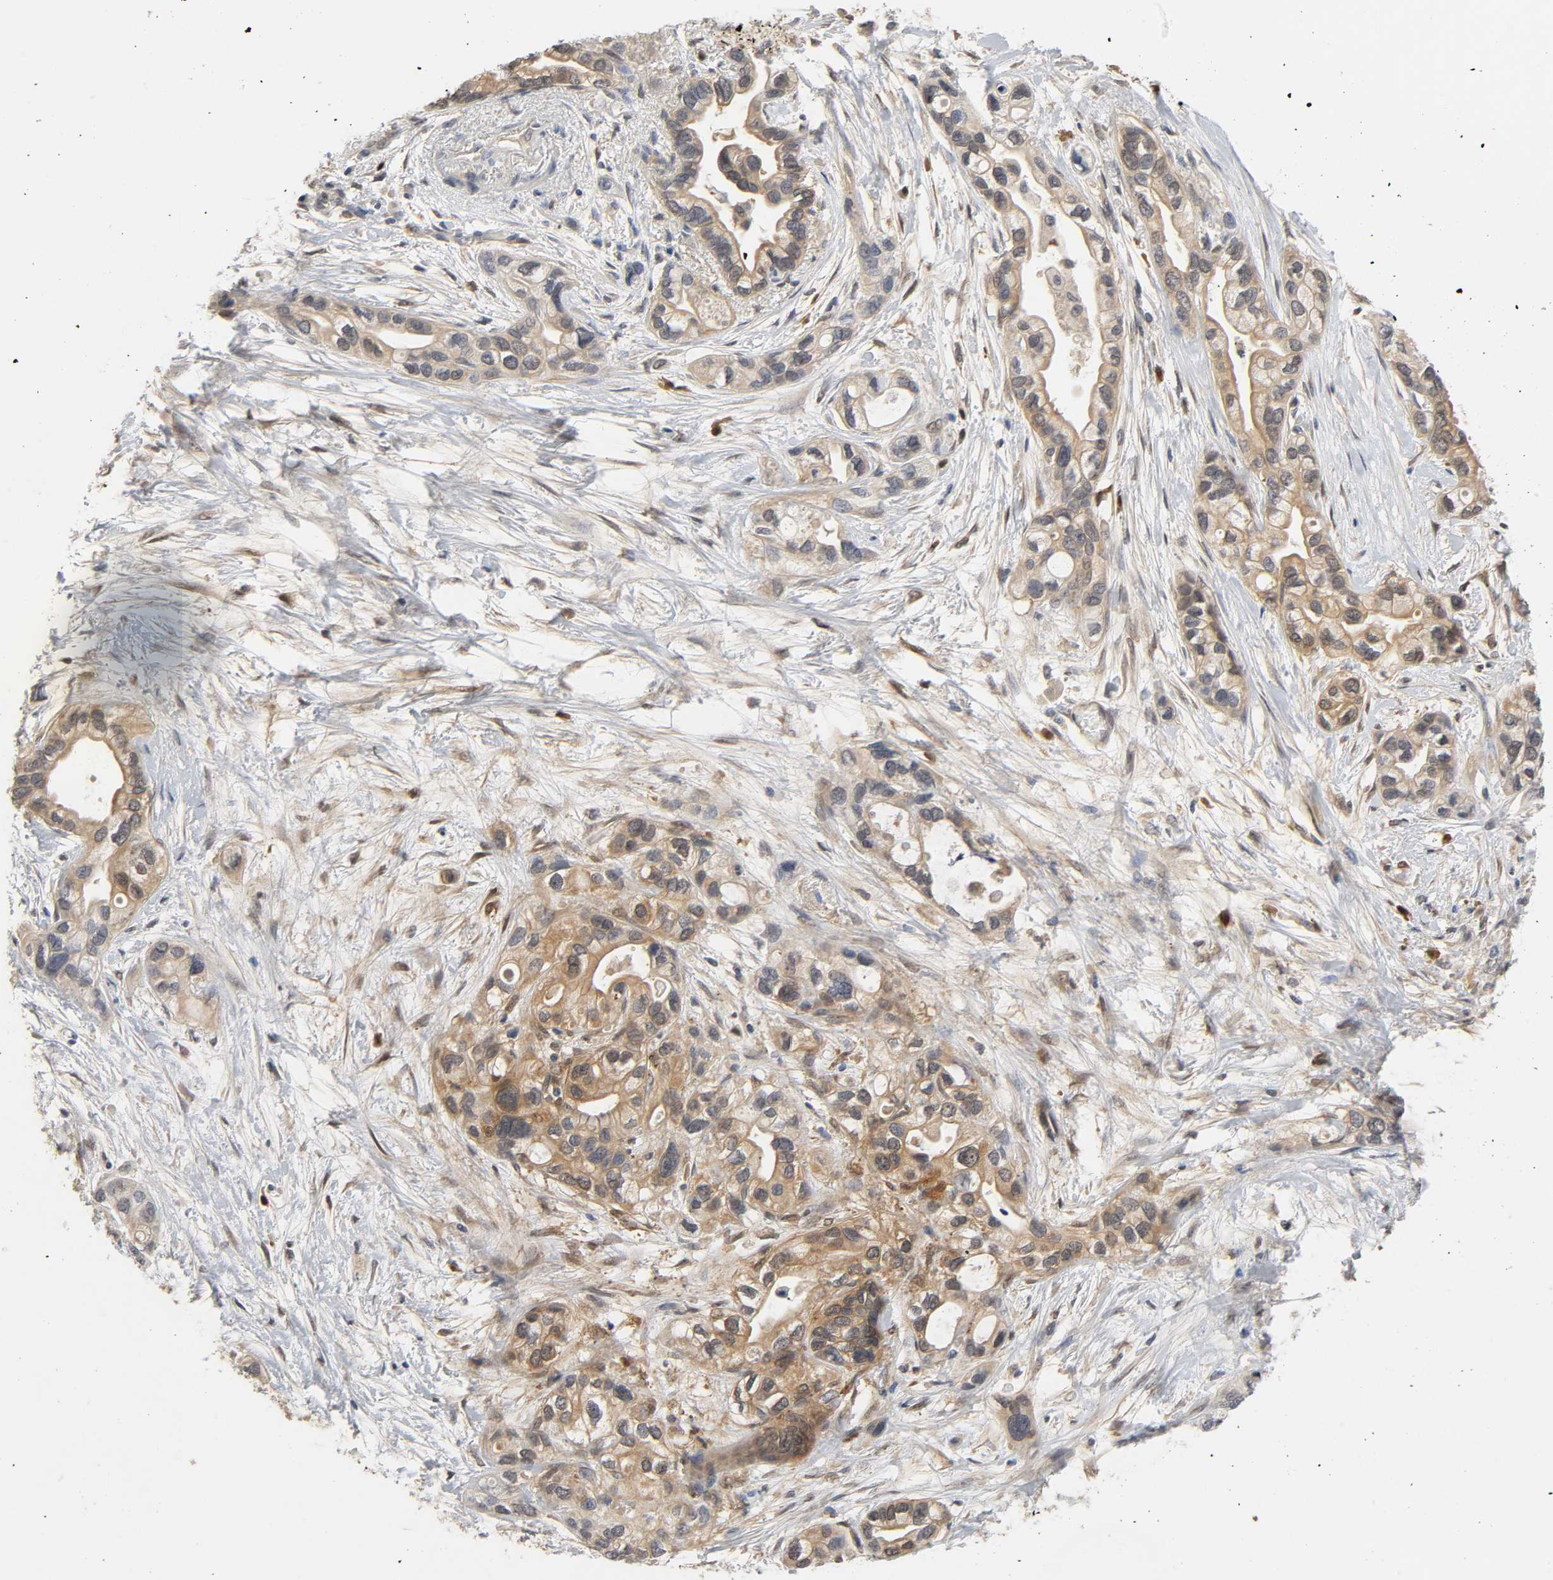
{"staining": {"intensity": "moderate", "quantity": ">75%", "location": "cytoplasmic/membranous,nuclear"}, "tissue": "pancreatic cancer", "cell_type": "Tumor cells", "image_type": "cancer", "snomed": [{"axis": "morphology", "description": "Adenocarcinoma, NOS"}, {"axis": "topography", "description": "Pancreas"}], "caption": "This is an image of IHC staining of pancreatic adenocarcinoma, which shows moderate staining in the cytoplasmic/membranous and nuclear of tumor cells.", "gene": "MIF", "patient": {"sex": "female", "age": 77}}